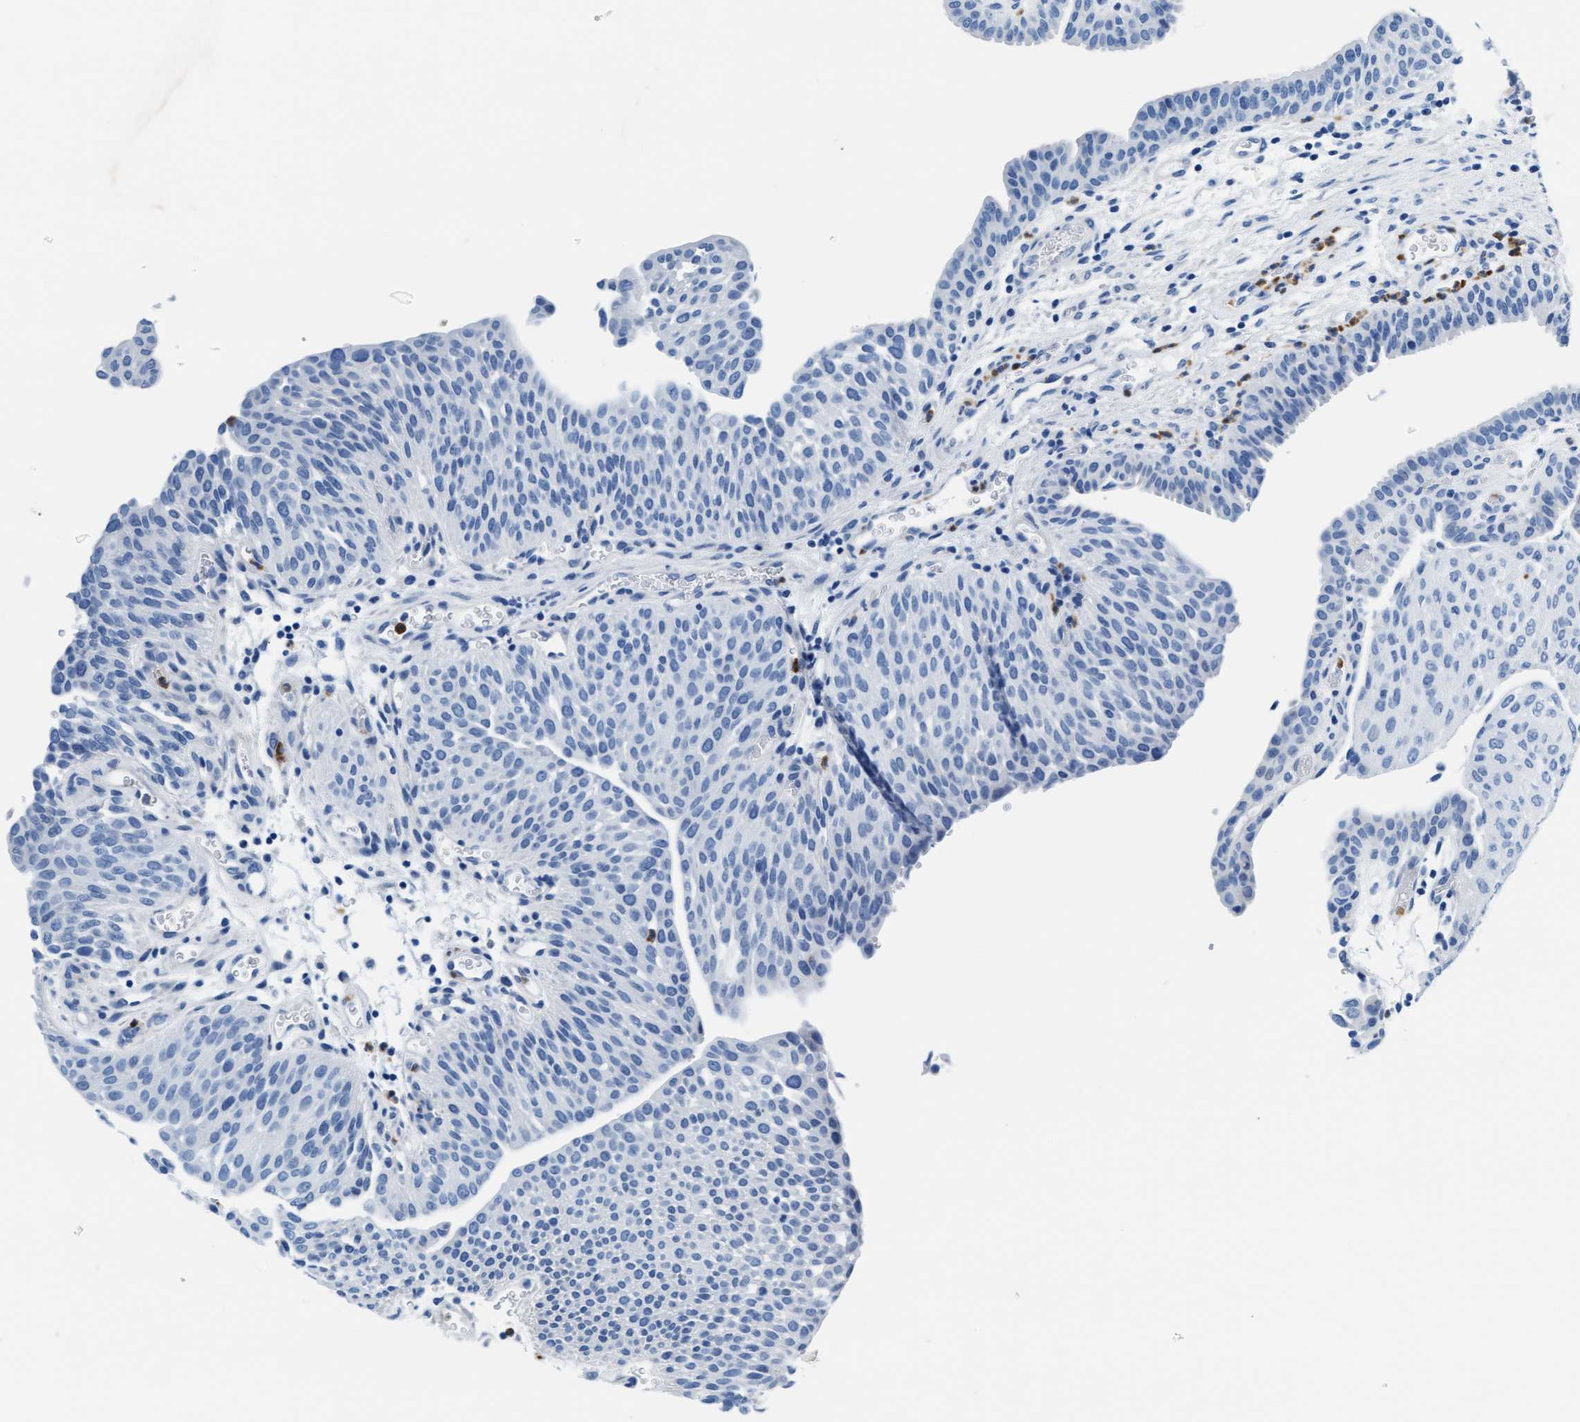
{"staining": {"intensity": "negative", "quantity": "none", "location": "none"}, "tissue": "urothelial cancer", "cell_type": "Tumor cells", "image_type": "cancer", "snomed": [{"axis": "morphology", "description": "Urothelial carcinoma, Low grade"}, {"axis": "morphology", "description": "Urothelial carcinoma, High grade"}, {"axis": "topography", "description": "Urinary bladder"}], "caption": "Immunohistochemistry (IHC) histopathology image of urothelial carcinoma (high-grade) stained for a protein (brown), which reveals no expression in tumor cells.", "gene": "MMP8", "patient": {"sex": "male", "age": 35}}